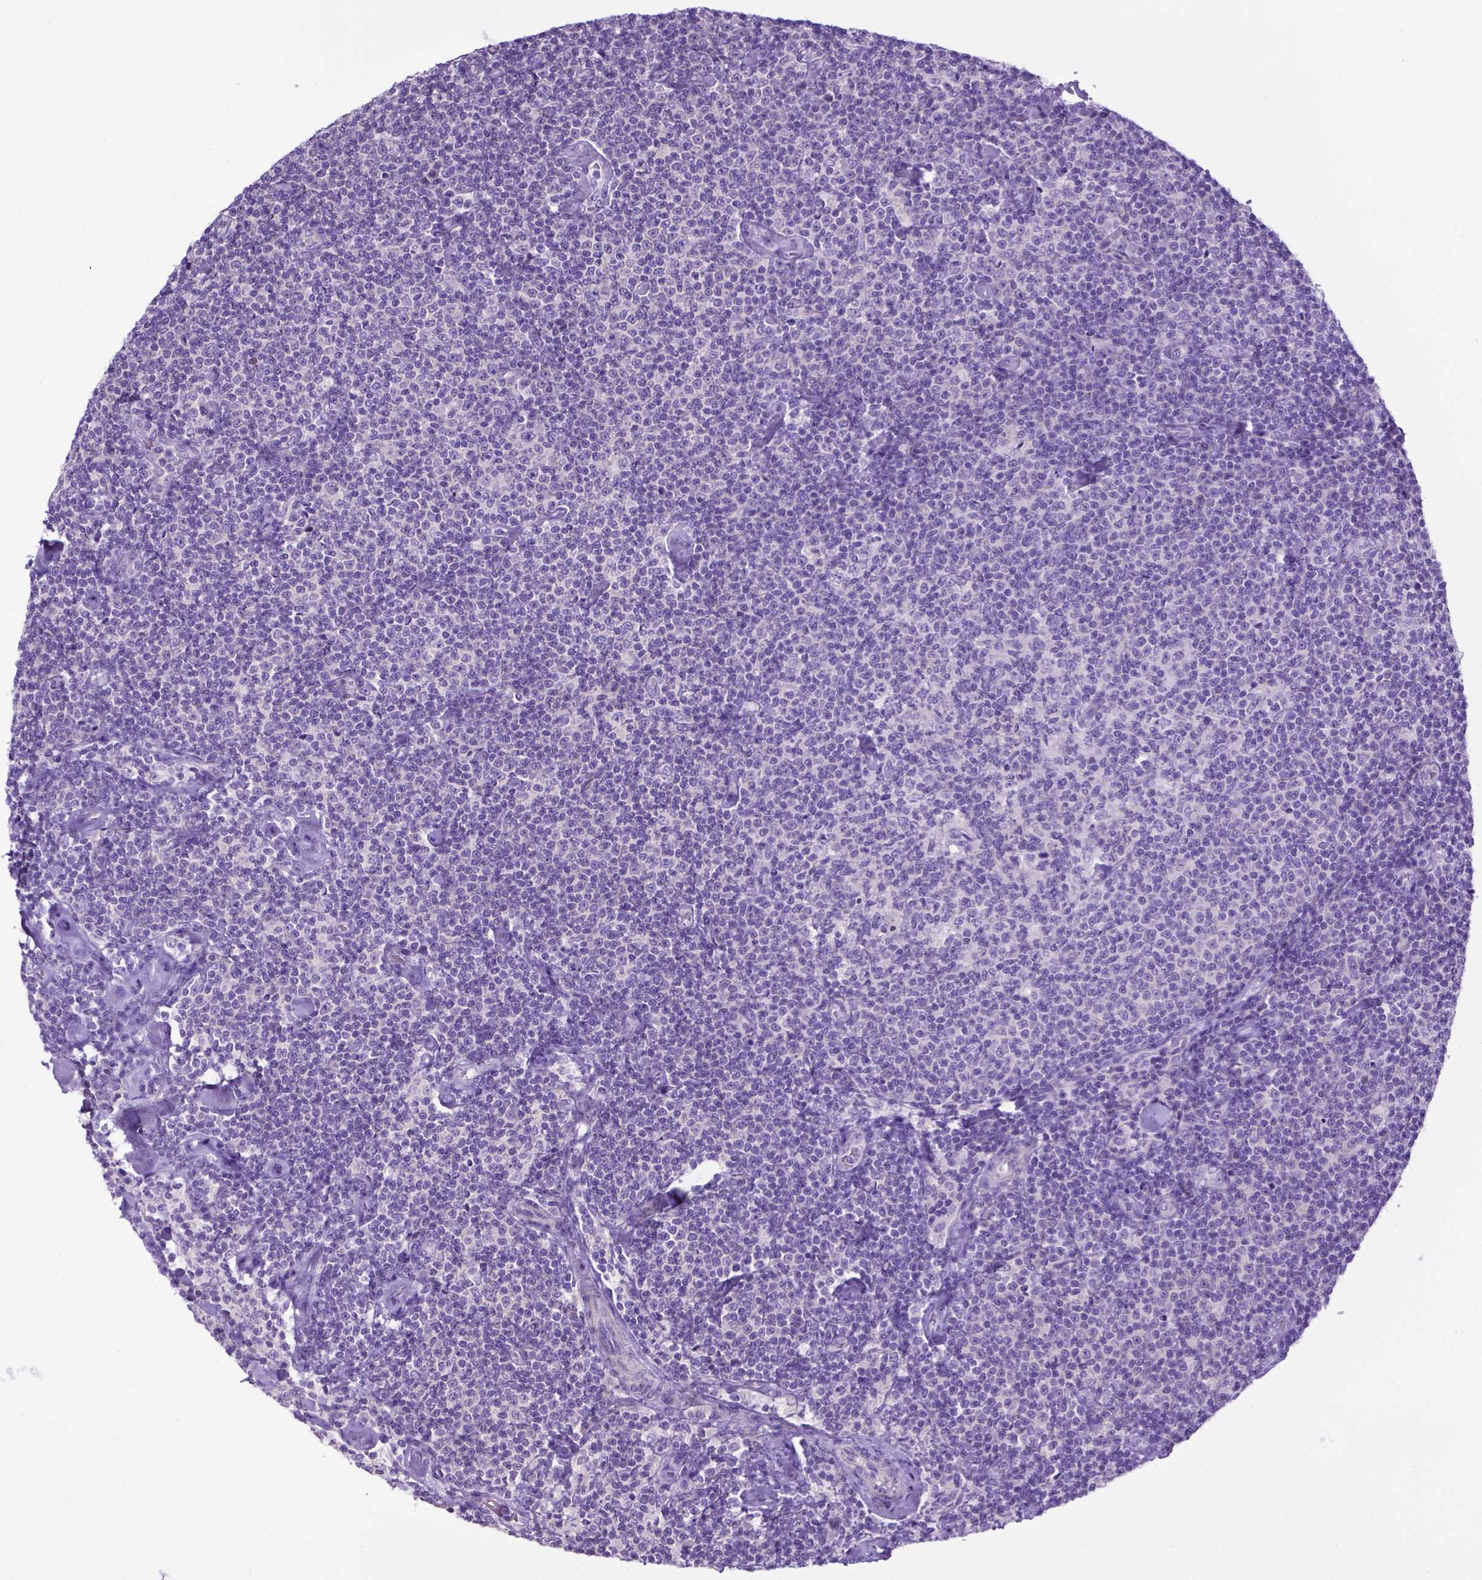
{"staining": {"intensity": "negative", "quantity": "none", "location": "none"}, "tissue": "lymphoma", "cell_type": "Tumor cells", "image_type": "cancer", "snomed": [{"axis": "morphology", "description": "Malignant lymphoma, non-Hodgkin's type, Low grade"}, {"axis": "topography", "description": "Lymph node"}], "caption": "Immunohistochemistry of malignant lymphoma, non-Hodgkin's type (low-grade) exhibits no positivity in tumor cells.", "gene": "ADRA2B", "patient": {"sex": "male", "age": 81}}